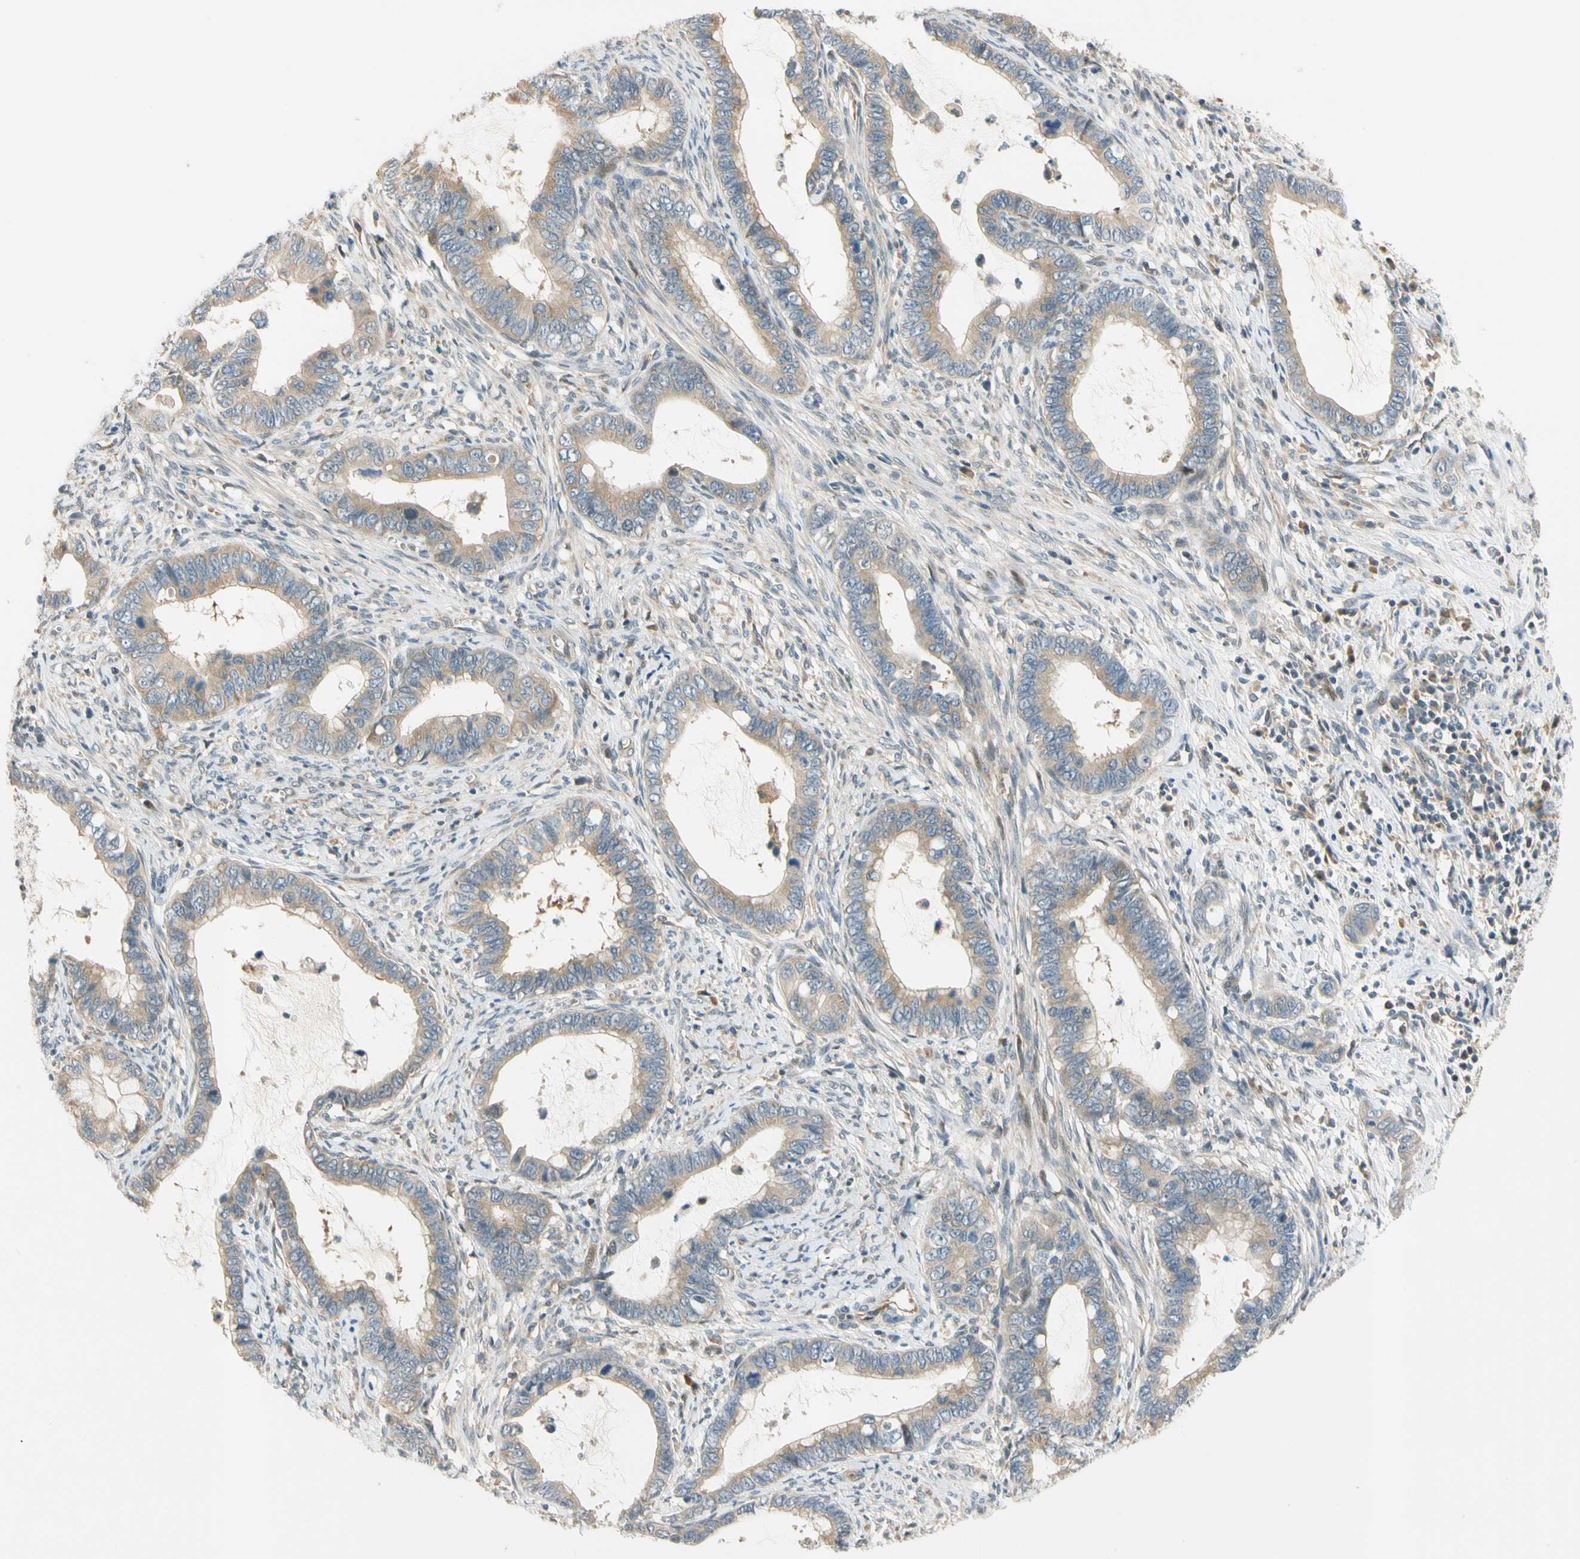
{"staining": {"intensity": "weak", "quantity": ">75%", "location": "cytoplasmic/membranous"}, "tissue": "cervical cancer", "cell_type": "Tumor cells", "image_type": "cancer", "snomed": [{"axis": "morphology", "description": "Adenocarcinoma, NOS"}, {"axis": "topography", "description": "Cervix"}], "caption": "Immunohistochemical staining of cervical adenocarcinoma reveals weak cytoplasmic/membranous protein staining in about >75% of tumor cells.", "gene": "GATD1", "patient": {"sex": "female", "age": 44}}